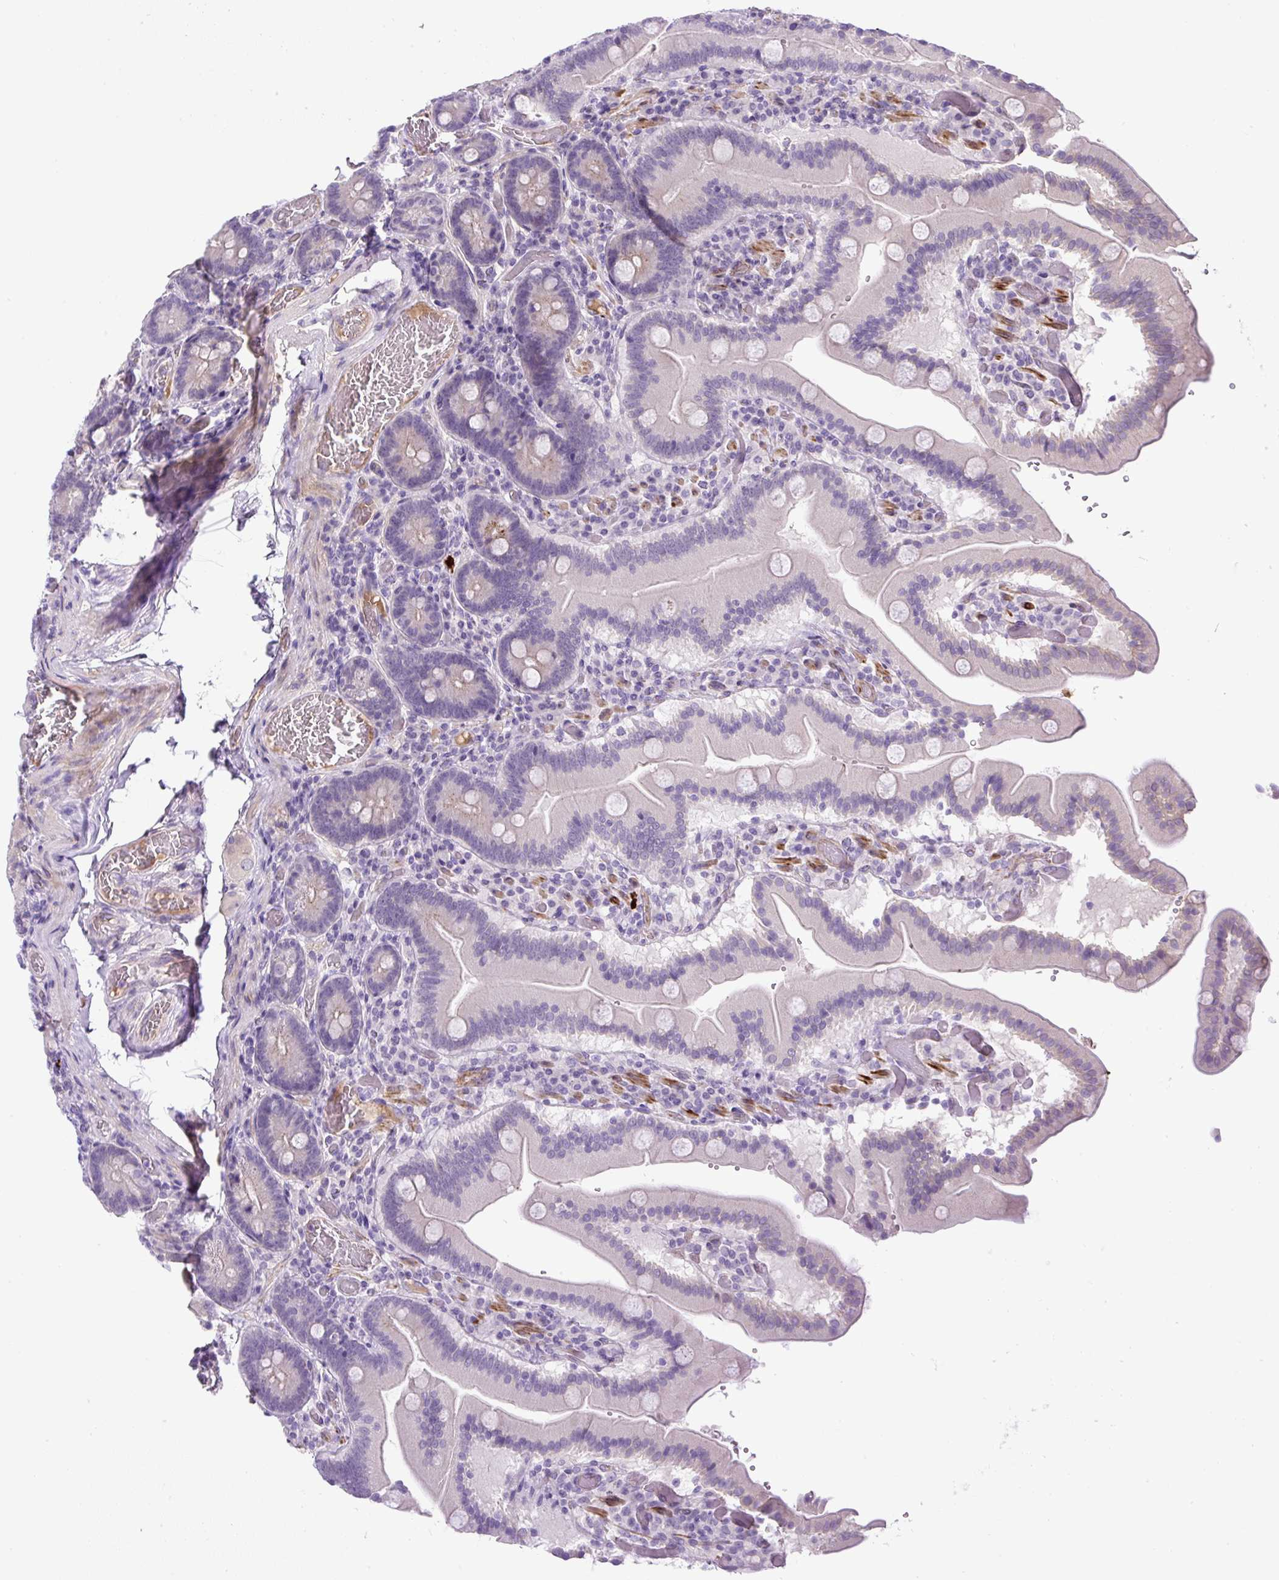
{"staining": {"intensity": "negative", "quantity": "none", "location": "none"}, "tissue": "duodenum", "cell_type": "Glandular cells", "image_type": "normal", "snomed": [{"axis": "morphology", "description": "Normal tissue, NOS"}, {"axis": "topography", "description": "Duodenum"}], "caption": "Protein analysis of benign duodenum displays no significant positivity in glandular cells. (DAB immunohistochemistry, high magnification).", "gene": "LEFTY1", "patient": {"sex": "female", "age": 62}}